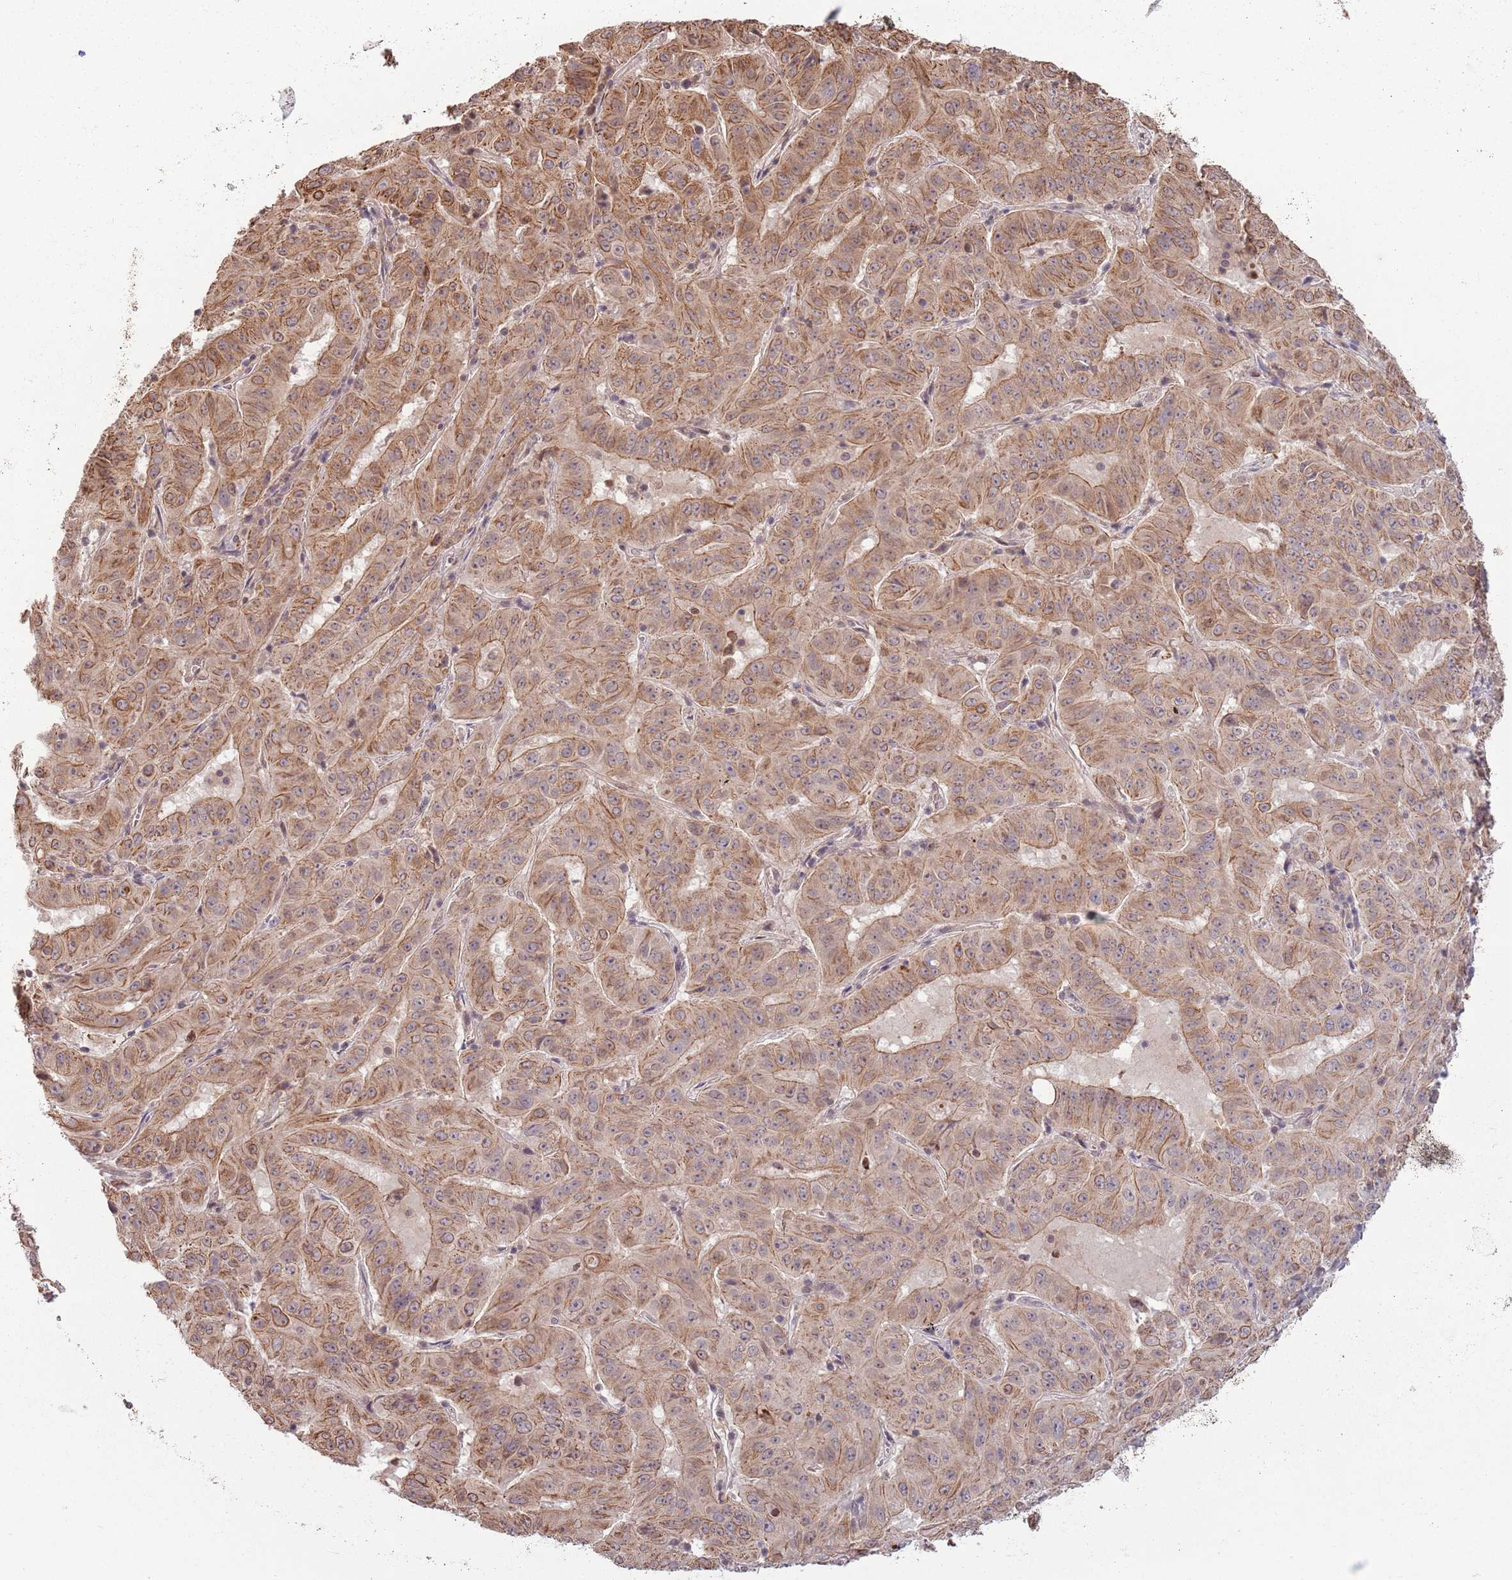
{"staining": {"intensity": "moderate", "quantity": ">75%", "location": "cytoplasmic/membranous"}, "tissue": "pancreatic cancer", "cell_type": "Tumor cells", "image_type": "cancer", "snomed": [{"axis": "morphology", "description": "Adenocarcinoma, NOS"}, {"axis": "topography", "description": "Pancreas"}], "caption": "A histopathology image showing moderate cytoplasmic/membranous positivity in approximately >75% of tumor cells in pancreatic cancer (adenocarcinoma), as visualized by brown immunohistochemical staining.", "gene": "CCDC154", "patient": {"sex": "male", "age": 63}}